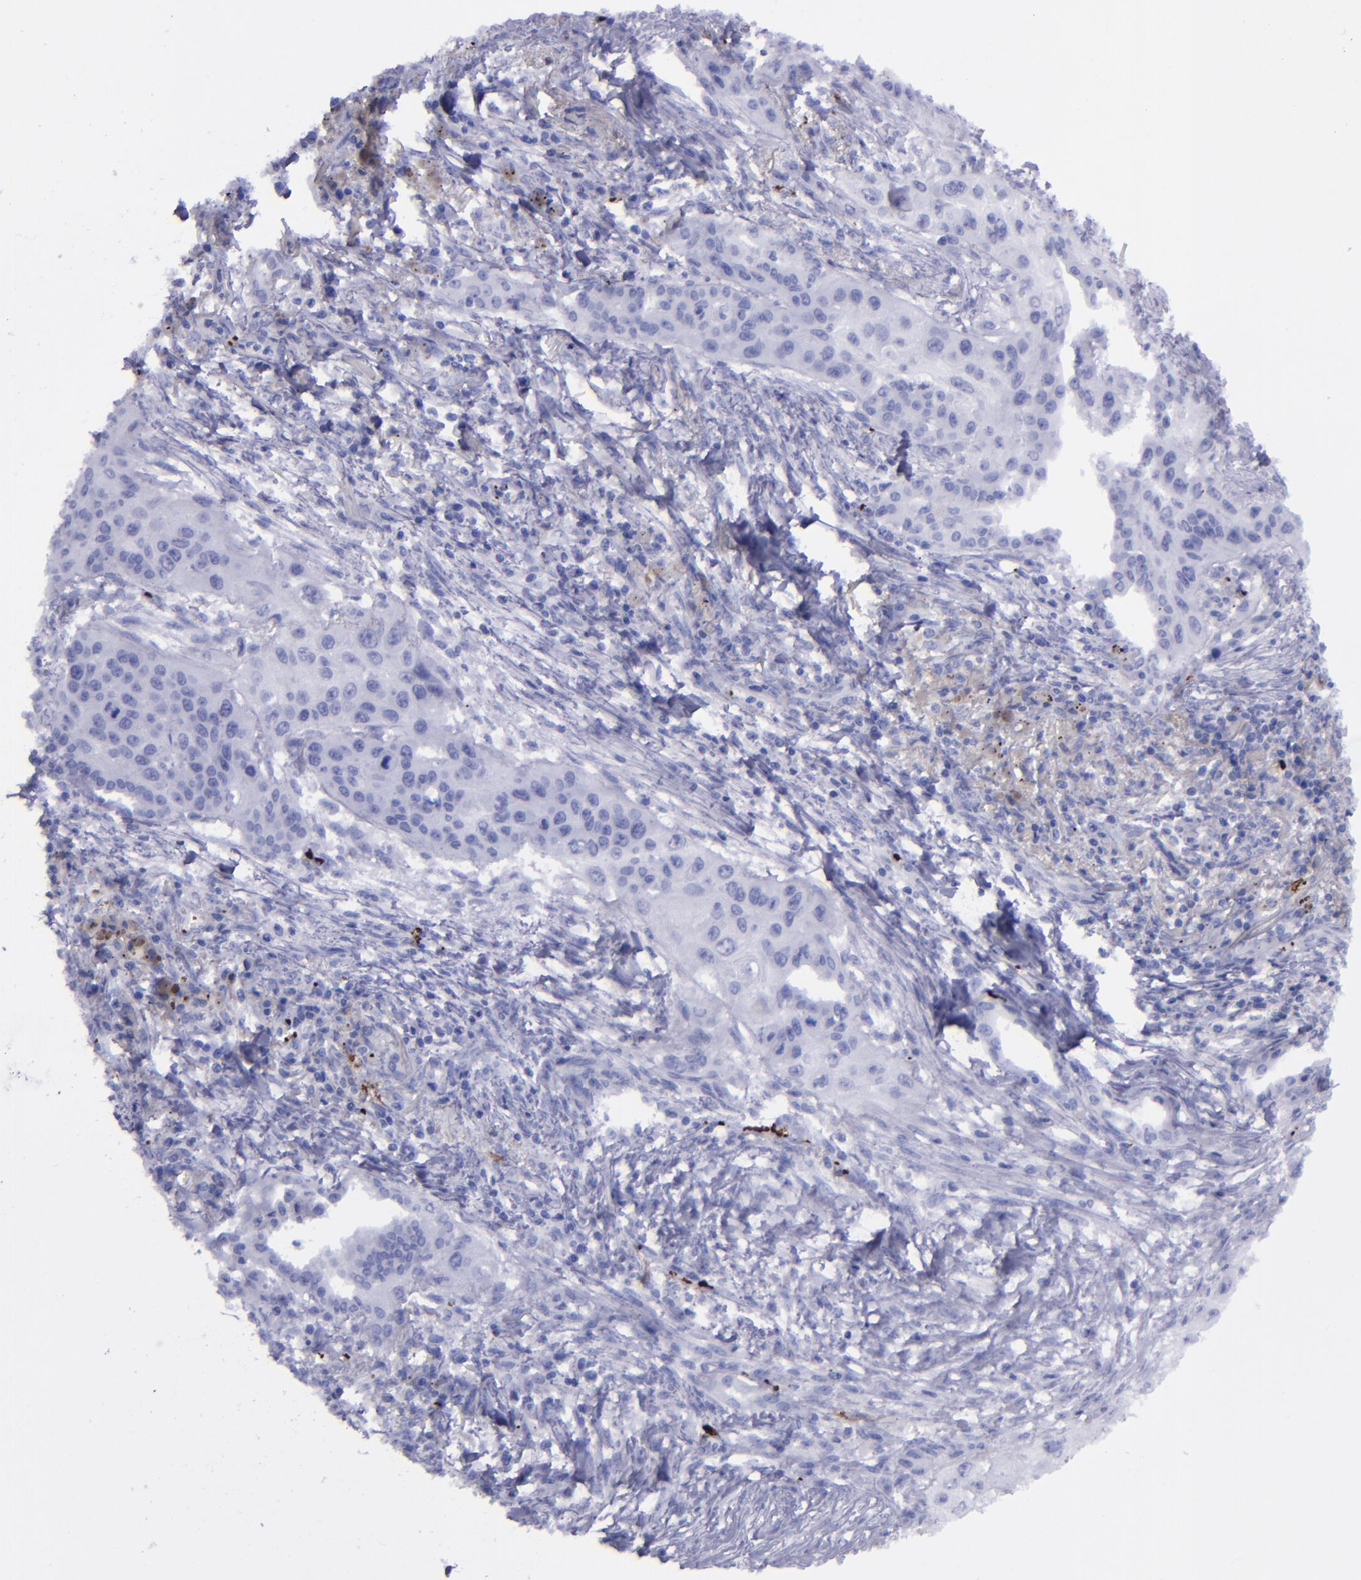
{"staining": {"intensity": "negative", "quantity": "none", "location": "none"}, "tissue": "lung cancer", "cell_type": "Tumor cells", "image_type": "cancer", "snomed": [{"axis": "morphology", "description": "Squamous cell carcinoma, NOS"}, {"axis": "topography", "description": "Lung"}], "caption": "DAB immunohistochemical staining of human lung cancer (squamous cell carcinoma) demonstrates no significant expression in tumor cells.", "gene": "EFCAB13", "patient": {"sex": "male", "age": 71}}